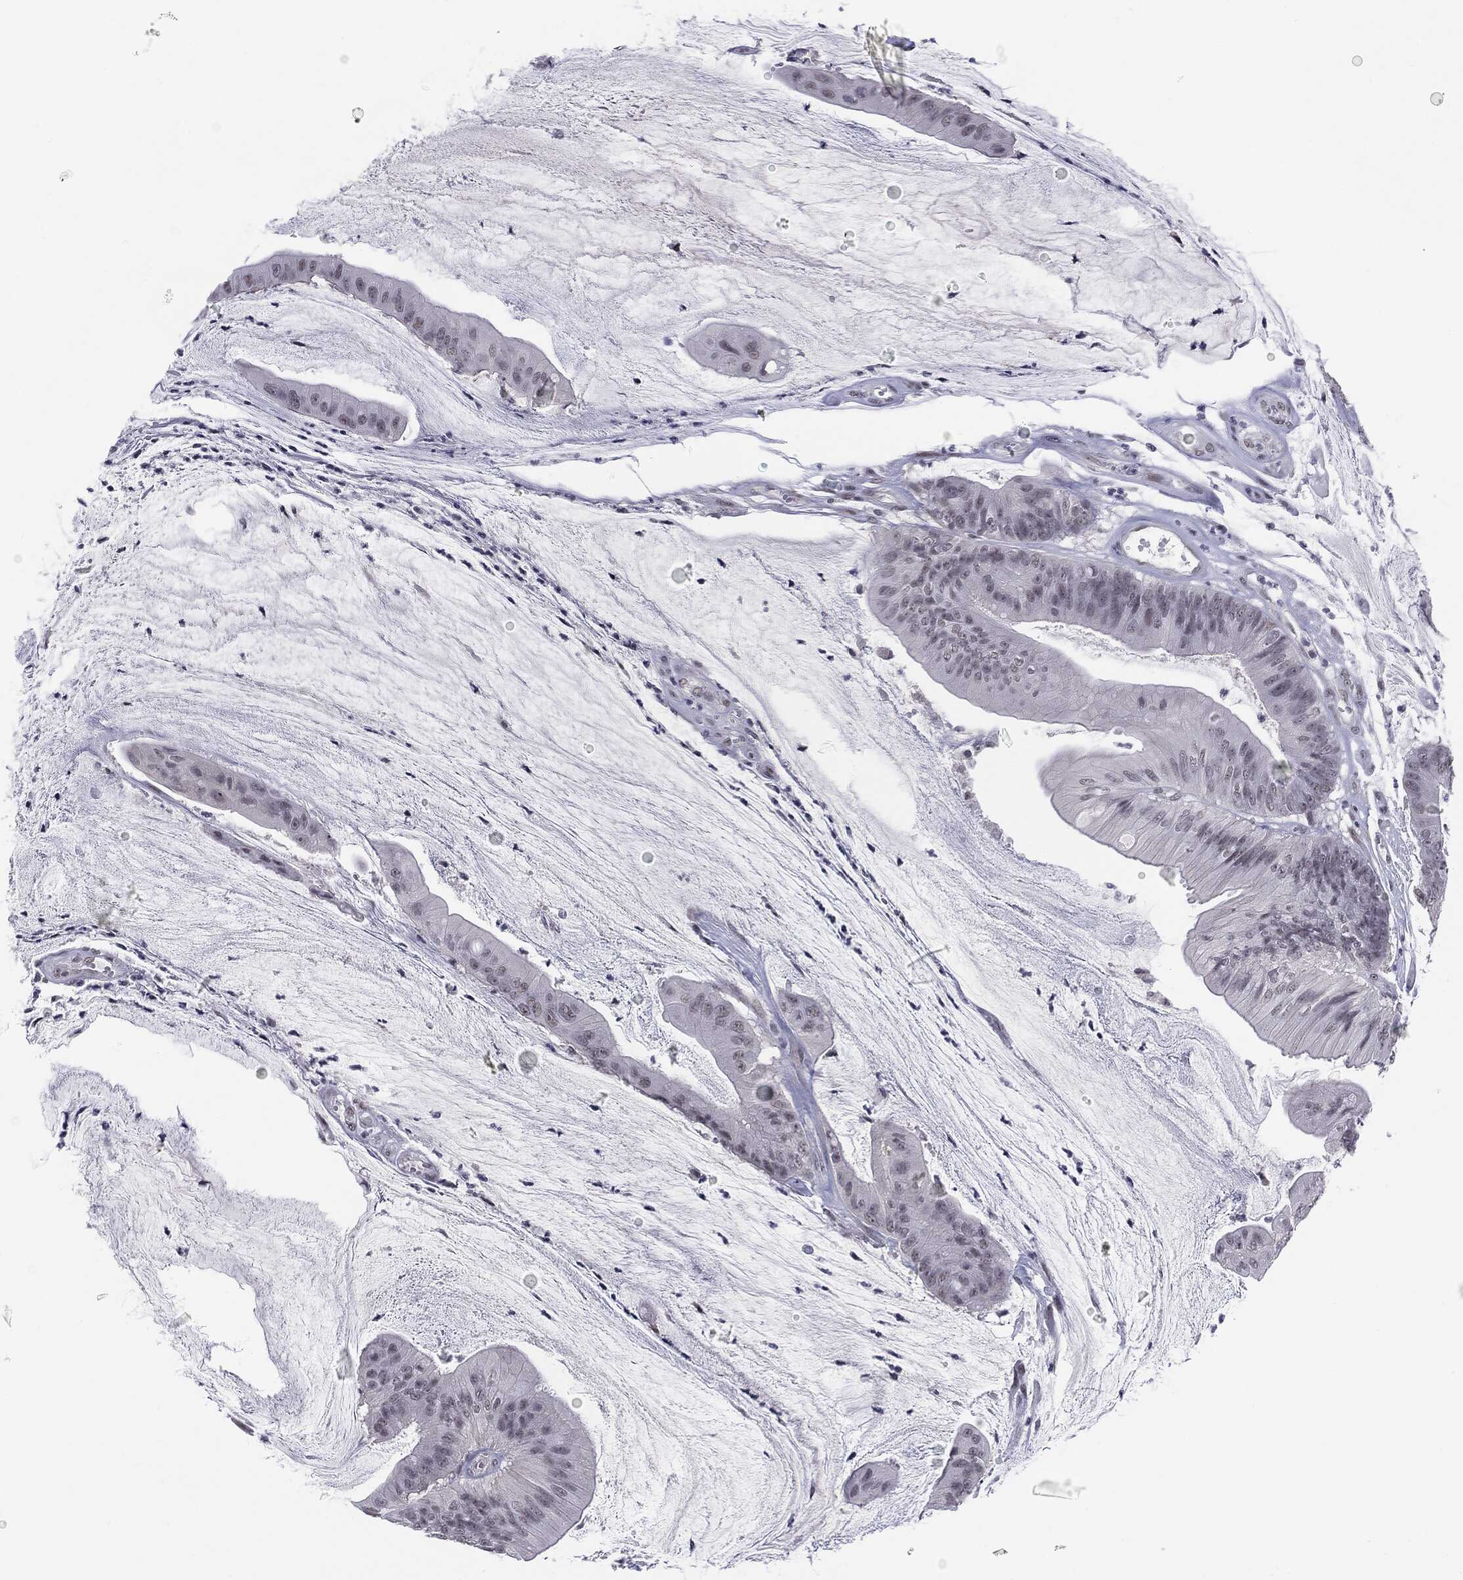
{"staining": {"intensity": "negative", "quantity": "none", "location": "none"}, "tissue": "colorectal cancer", "cell_type": "Tumor cells", "image_type": "cancer", "snomed": [{"axis": "morphology", "description": "Adenocarcinoma, NOS"}, {"axis": "topography", "description": "Colon"}], "caption": "Colorectal cancer stained for a protein using immunohistochemistry reveals no staining tumor cells.", "gene": "SLC5A5", "patient": {"sex": "female", "age": 69}}